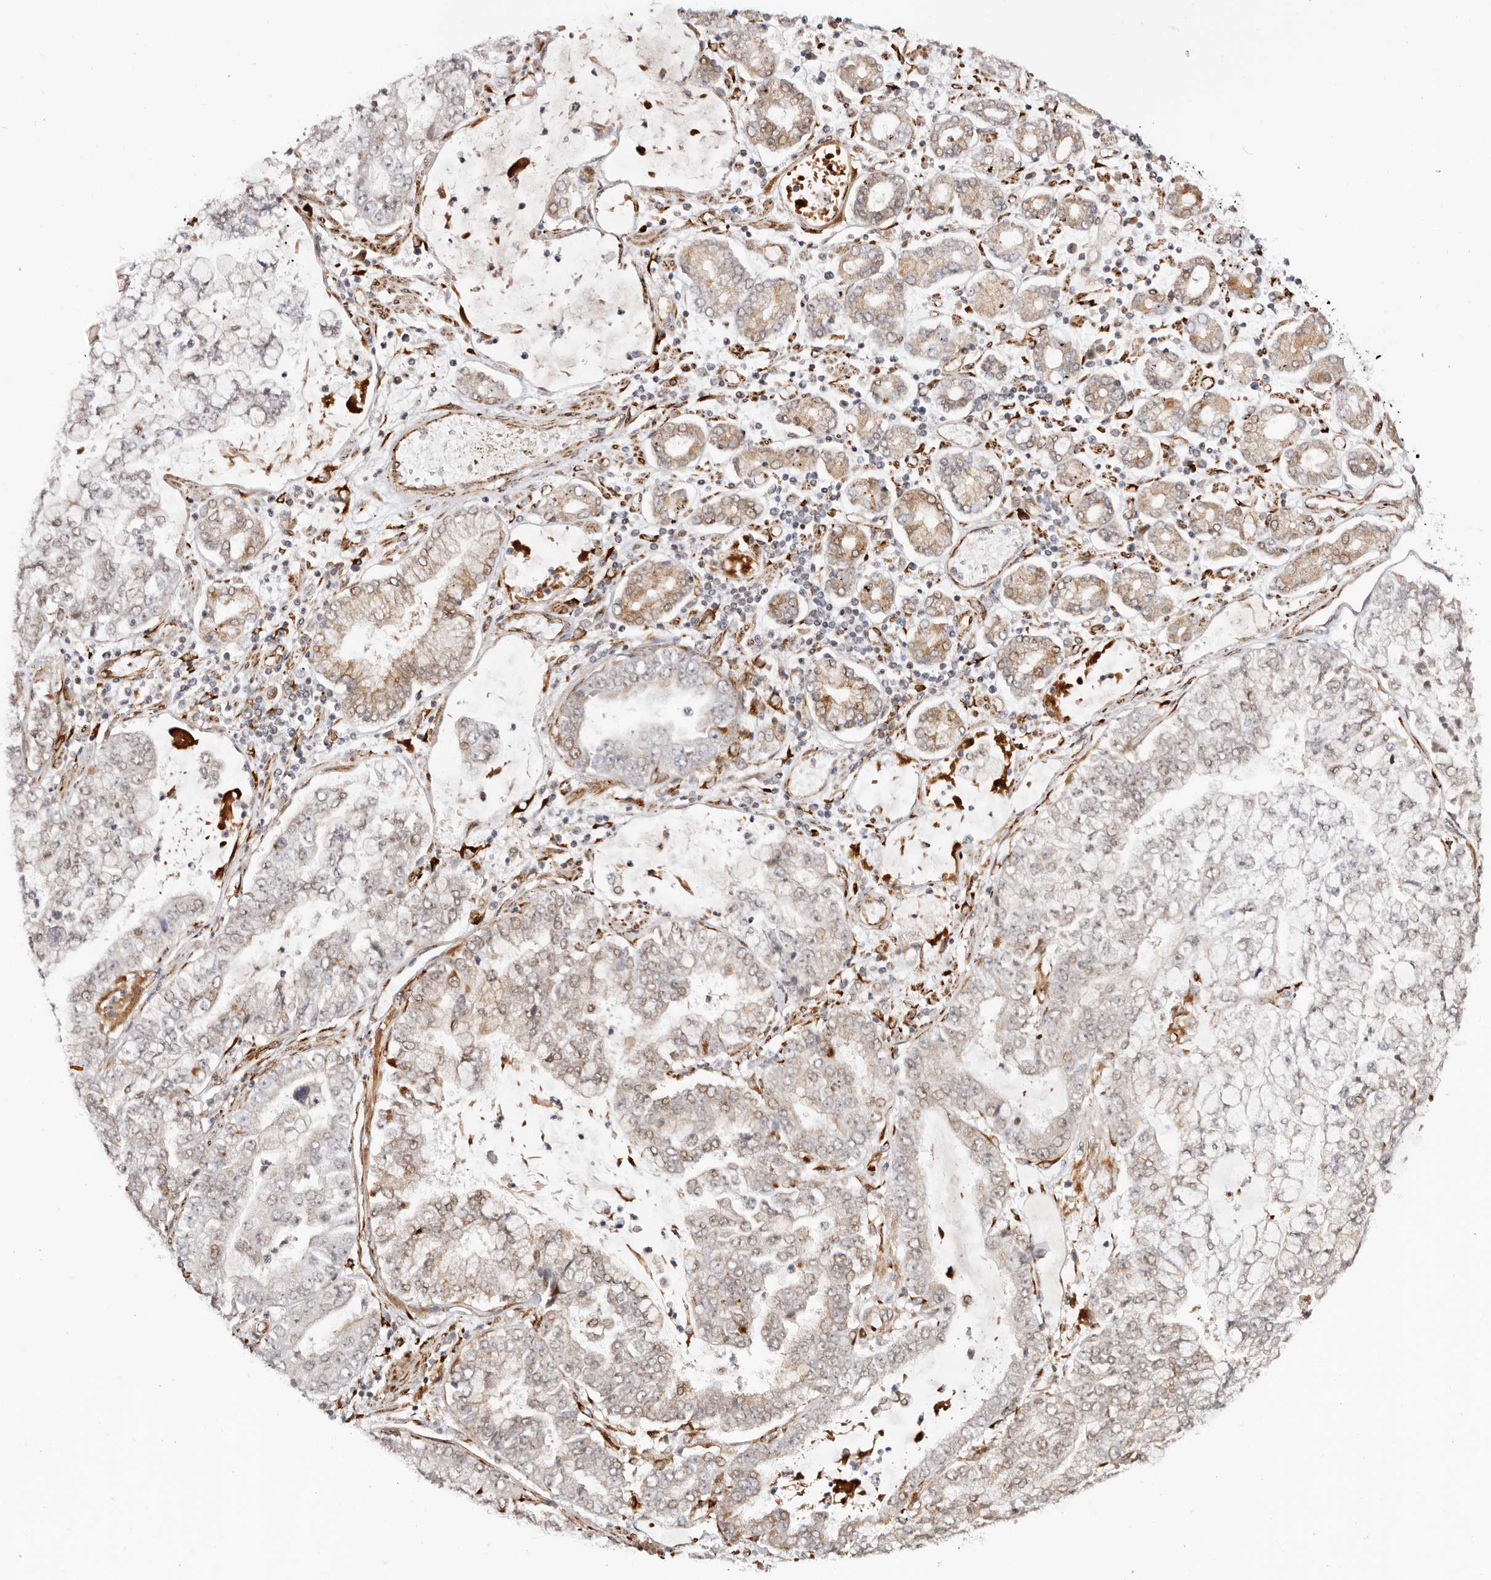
{"staining": {"intensity": "weak", "quantity": "<25%", "location": "cytoplasmic/membranous"}, "tissue": "stomach cancer", "cell_type": "Tumor cells", "image_type": "cancer", "snomed": [{"axis": "morphology", "description": "Adenocarcinoma, NOS"}, {"axis": "topography", "description": "Stomach"}], "caption": "Tumor cells are negative for brown protein staining in stomach cancer.", "gene": "BCL2L15", "patient": {"sex": "male", "age": 76}}